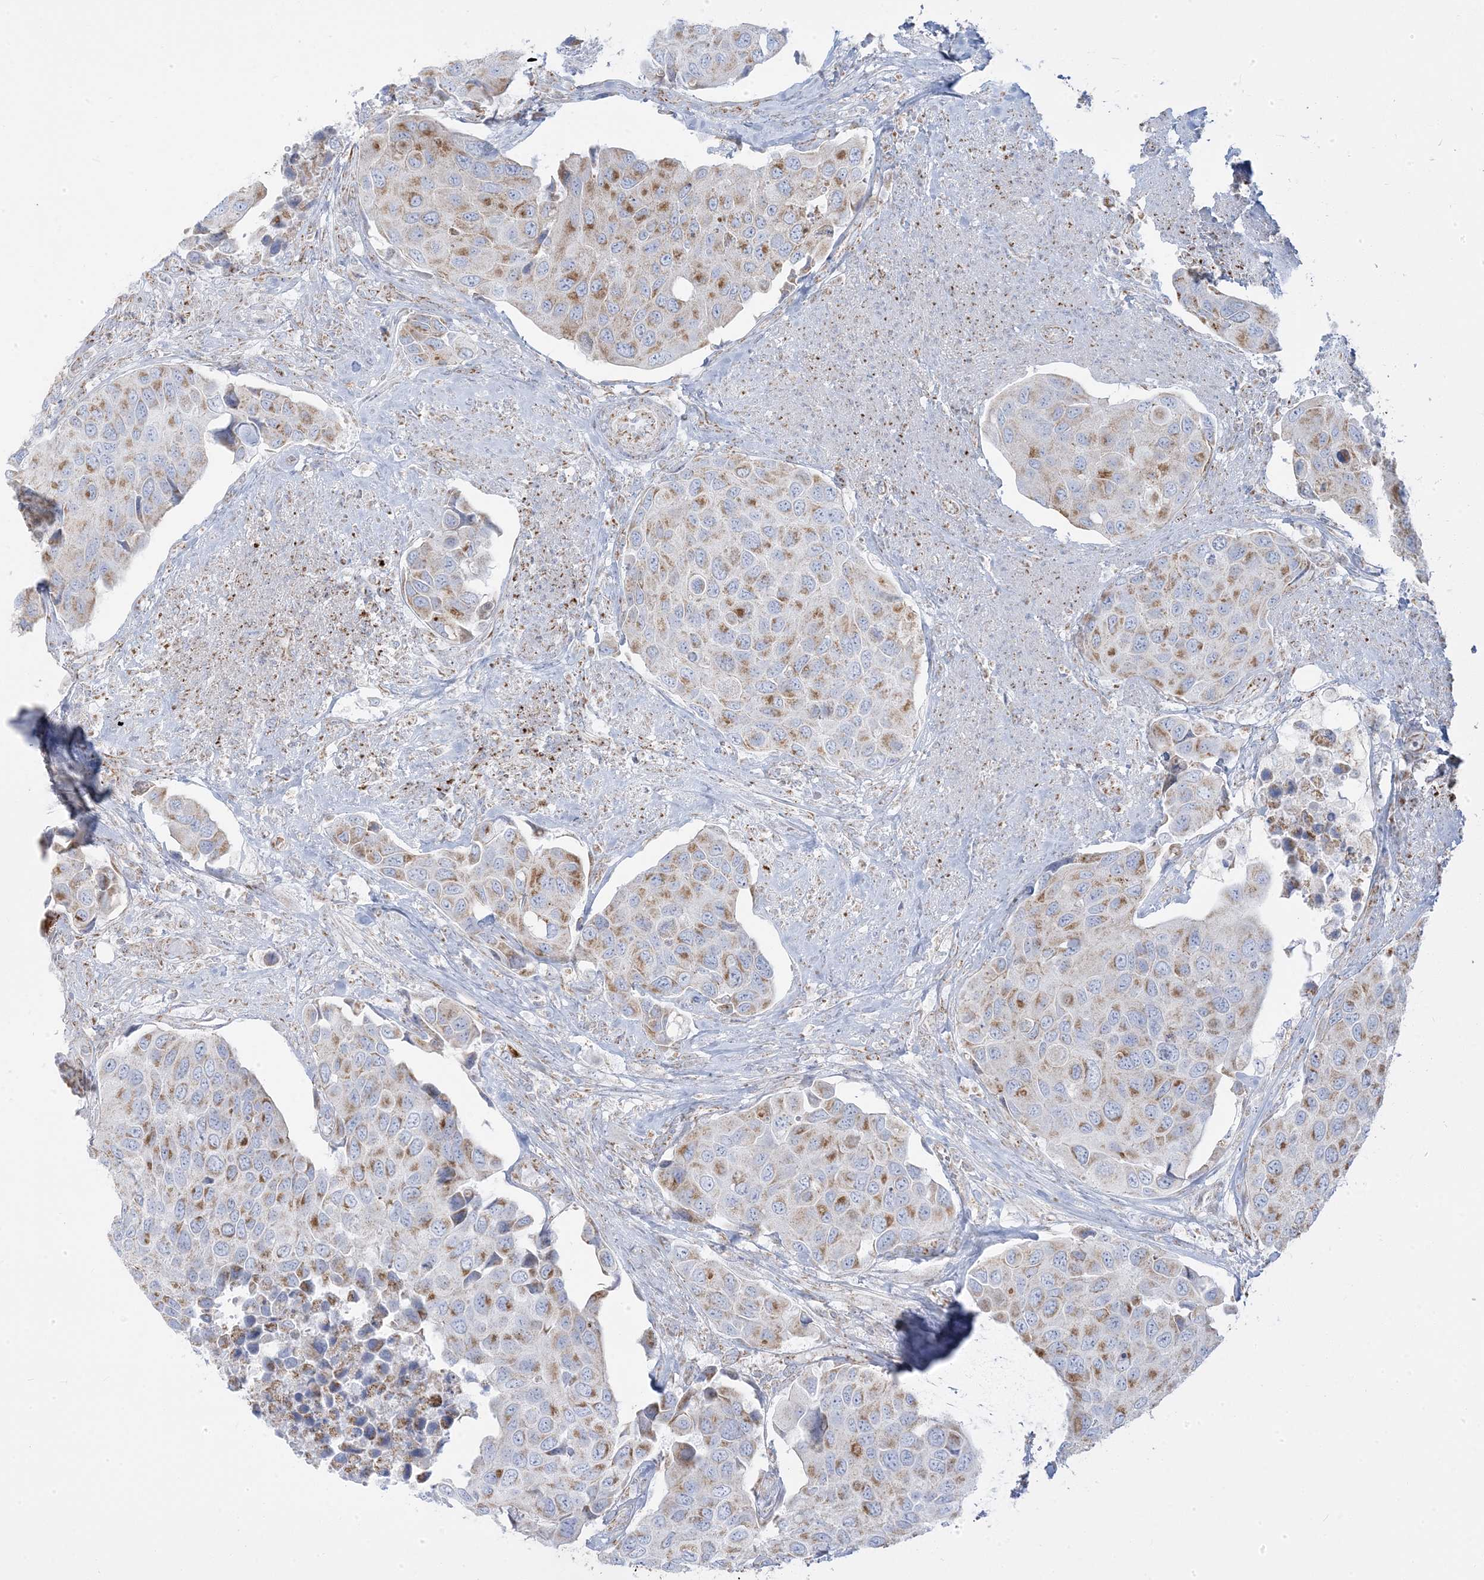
{"staining": {"intensity": "moderate", "quantity": "<25%", "location": "cytoplasmic/membranous"}, "tissue": "urothelial cancer", "cell_type": "Tumor cells", "image_type": "cancer", "snomed": [{"axis": "morphology", "description": "Urothelial carcinoma, High grade"}, {"axis": "topography", "description": "Urinary bladder"}], "caption": "Urothelial cancer was stained to show a protein in brown. There is low levels of moderate cytoplasmic/membranous positivity in about <25% of tumor cells. (DAB IHC, brown staining for protein, blue staining for nuclei).", "gene": "PCCB", "patient": {"sex": "male", "age": 74}}